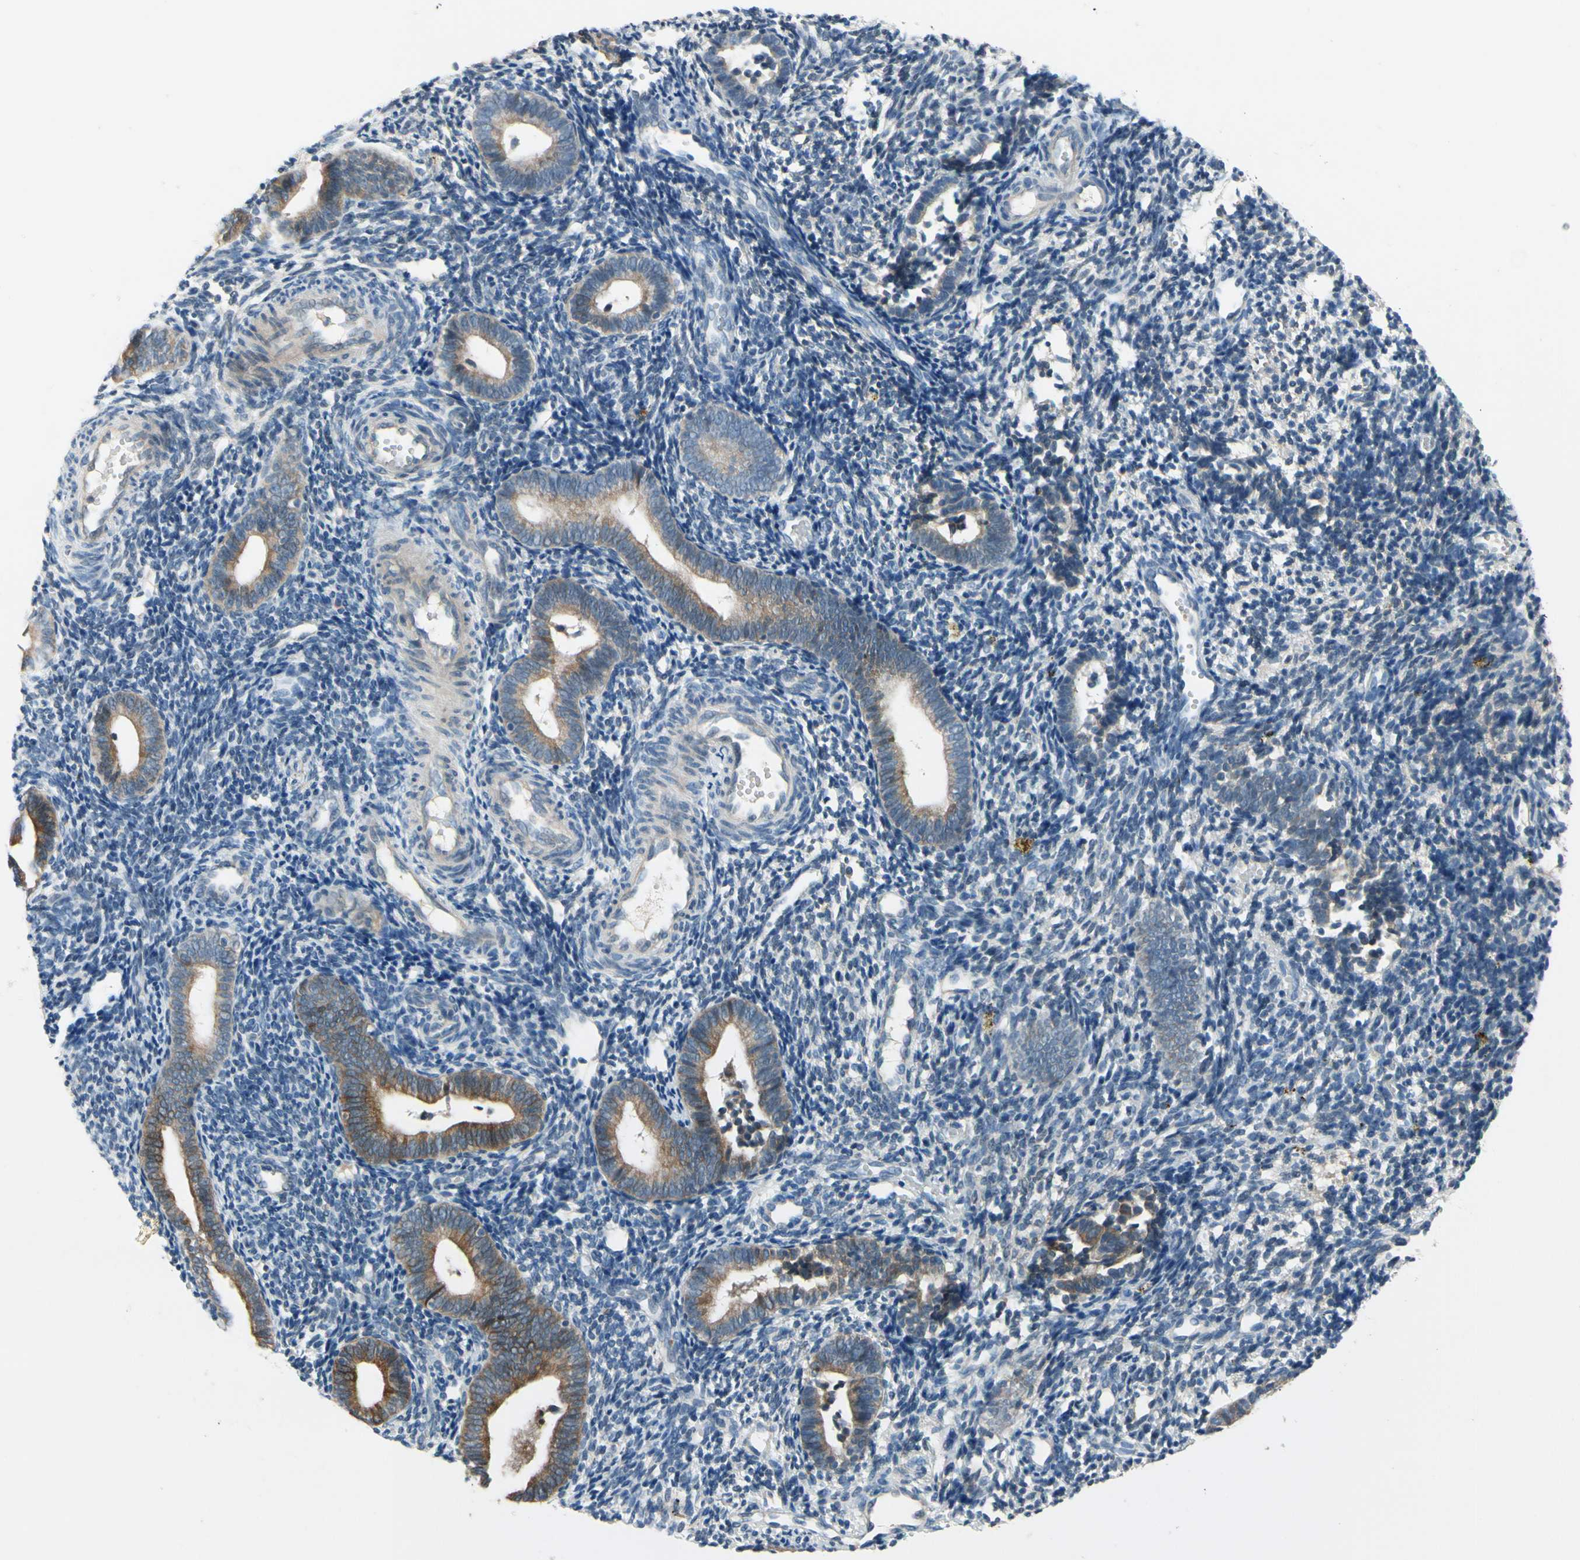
{"staining": {"intensity": "negative", "quantity": "none", "location": "none"}, "tissue": "endometrium", "cell_type": "Cells in endometrial stroma", "image_type": "normal", "snomed": [{"axis": "morphology", "description": "Normal tissue, NOS"}, {"axis": "topography", "description": "Uterus"}, {"axis": "topography", "description": "Endometrium"}], "caption": "This is an immunohistochemistry (IHC) micrograph of unremarkable endometrium. There is no expression in cells in endometrial stroma.", "gene": "SLC27A6", "patient": {"sex": "female", "age": 33}}